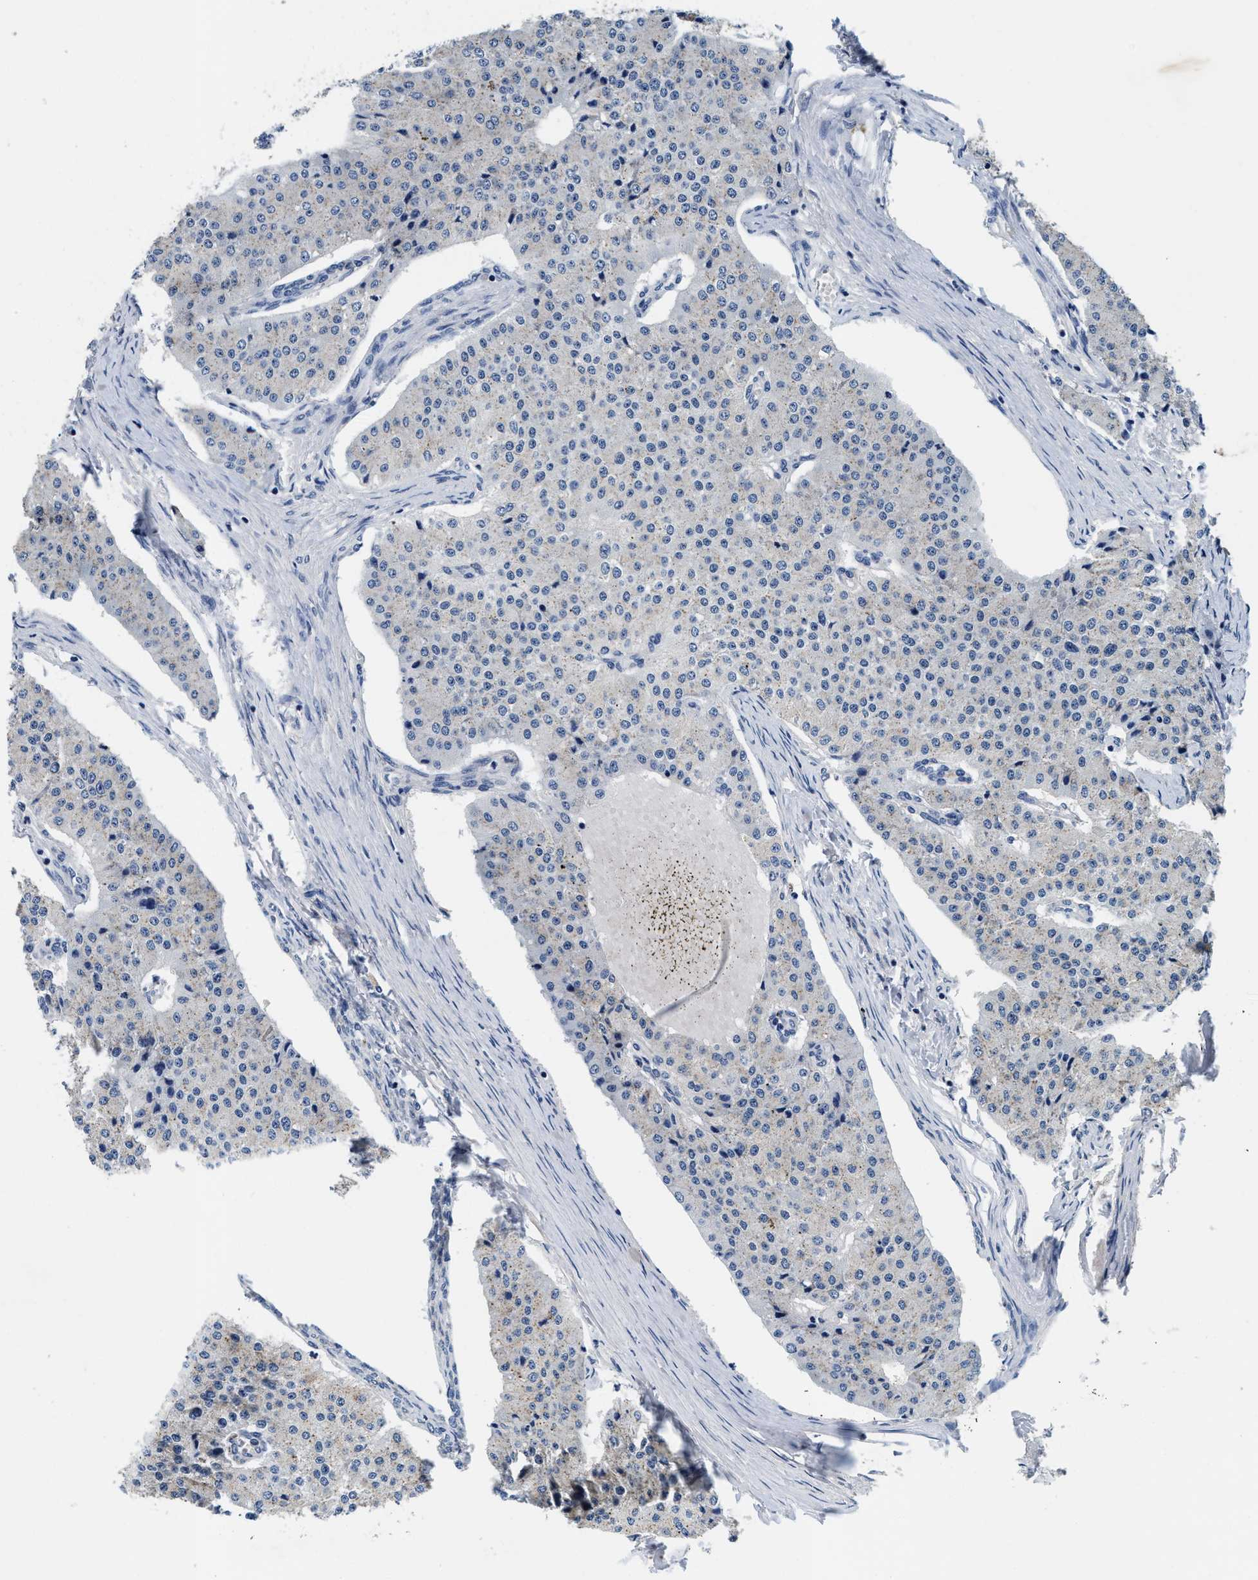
{"staining": {"intensity": "negative", "quantity": "none", "location": "none"}, "tissue": "carcinoid", "cell_type": "Tumor cells", "image_type": "cancer", "snomed": [{"axis": "morphology", "description": "Carcinoid, malignant, NOS"}, {"axis": "topography", "description": "Colon"}], "caption": "DAB immunohistochemical staining of carcinoid (malignant) displays no significant positivity in tumor cells.", "gene": "ANKIB1", "patient": {"sex": "female", "age": 52}}